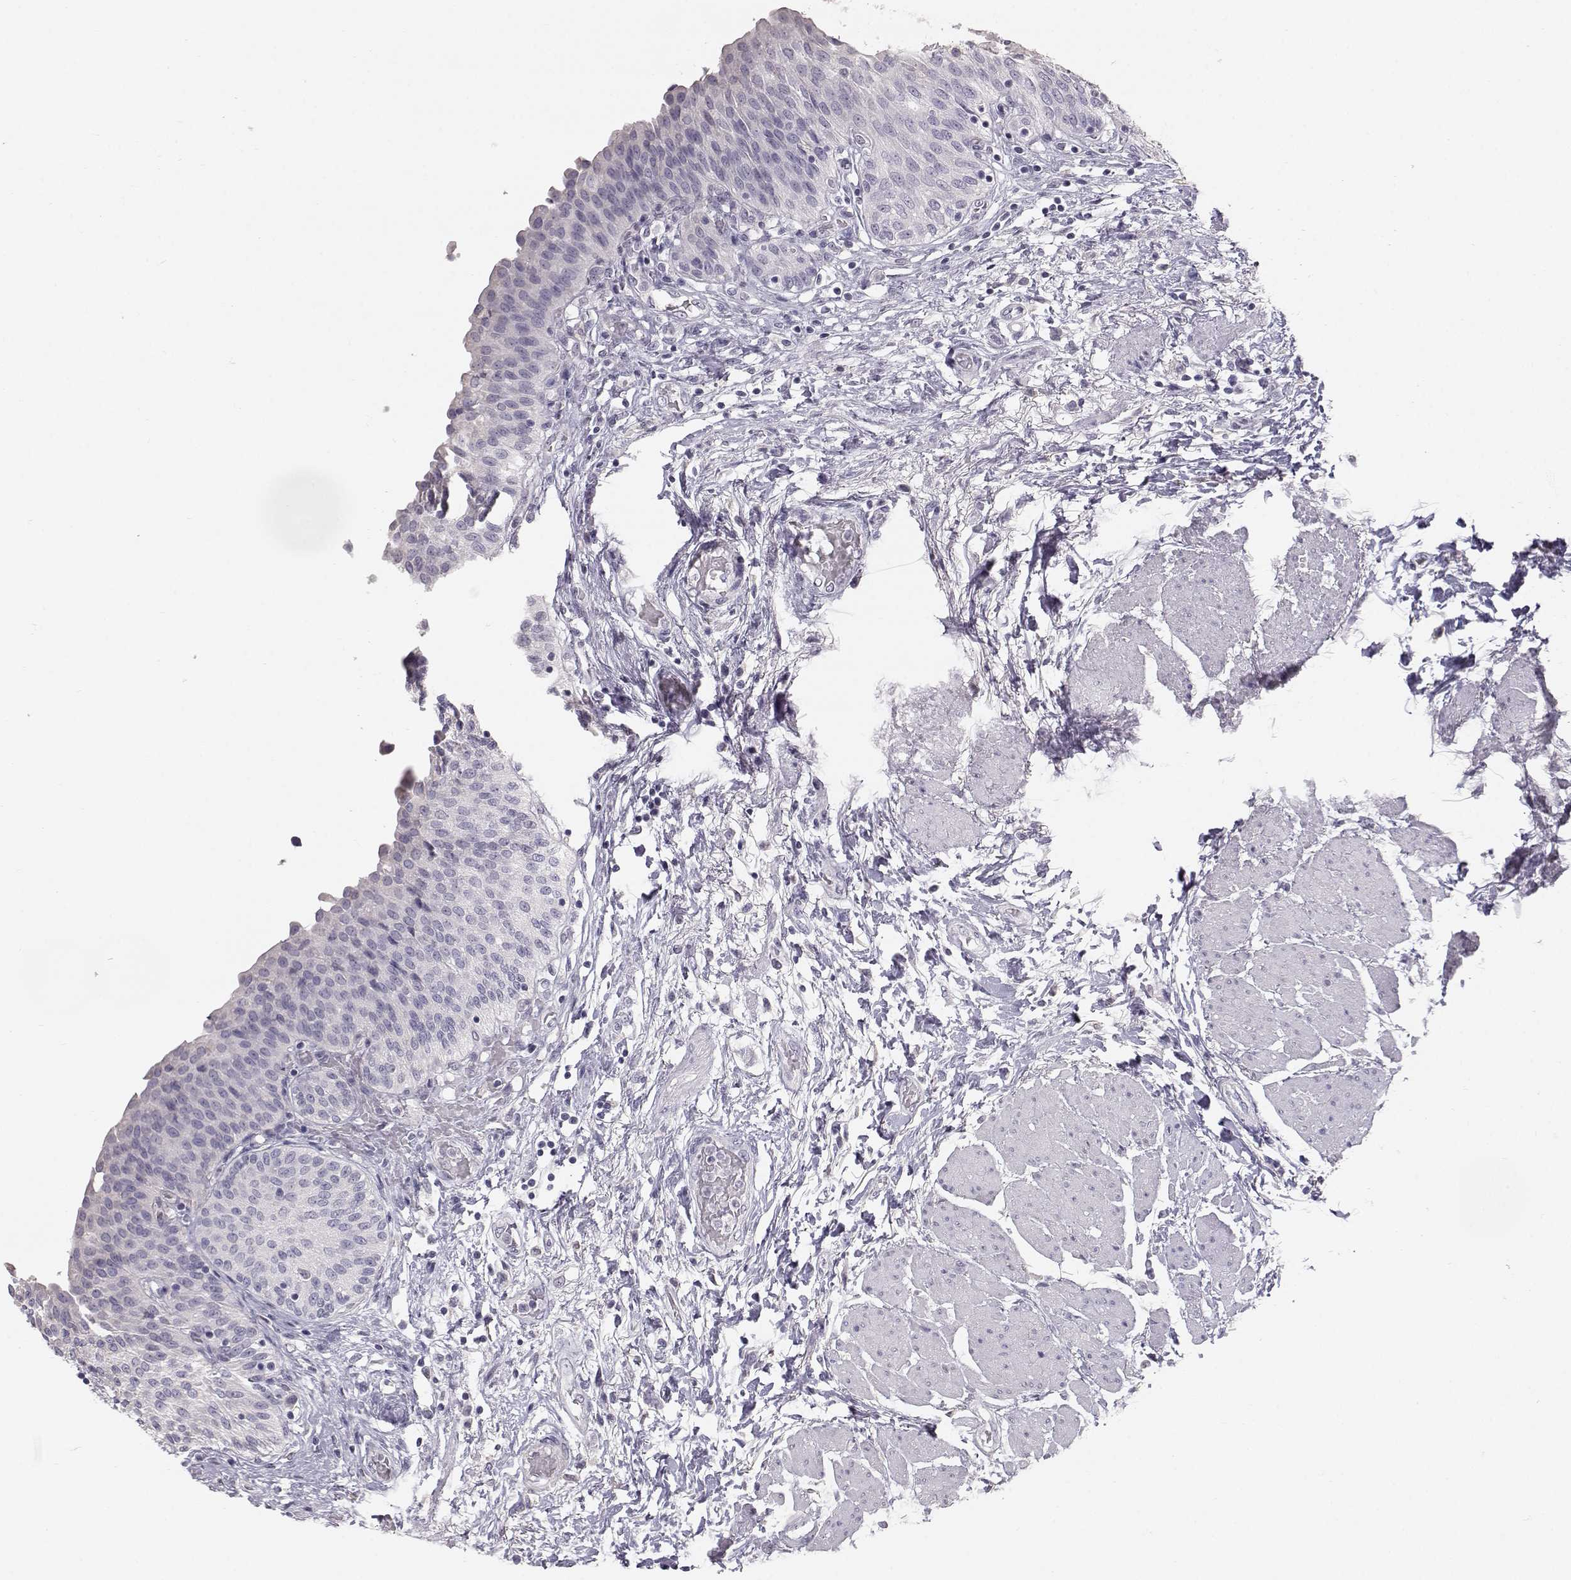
{"staining": {"intensity": "negative", "quantity": "none", "location": "none"}, "tissue": "urinary bladder", "cell_type": "Urothelial cells", "image_type": "normal", "snomed": [{"axis": "morphology", "description": "Normal tissue, NOS"}, {"axis": "morphology", "description": "Metaplasia, NOS"}, {"axis": "topography", "description": "Urinary bladder"}], "caption": "High magnification brightfield microscopy of benign urinary bladder stained with DAB (3,3'-diaminobenzidine) (brown) and counterstained with hematoxylin (blue): urothelial cells show no significant staining.", "gene": "KRT31", "patient": {"sex": "male", "age": 68}}